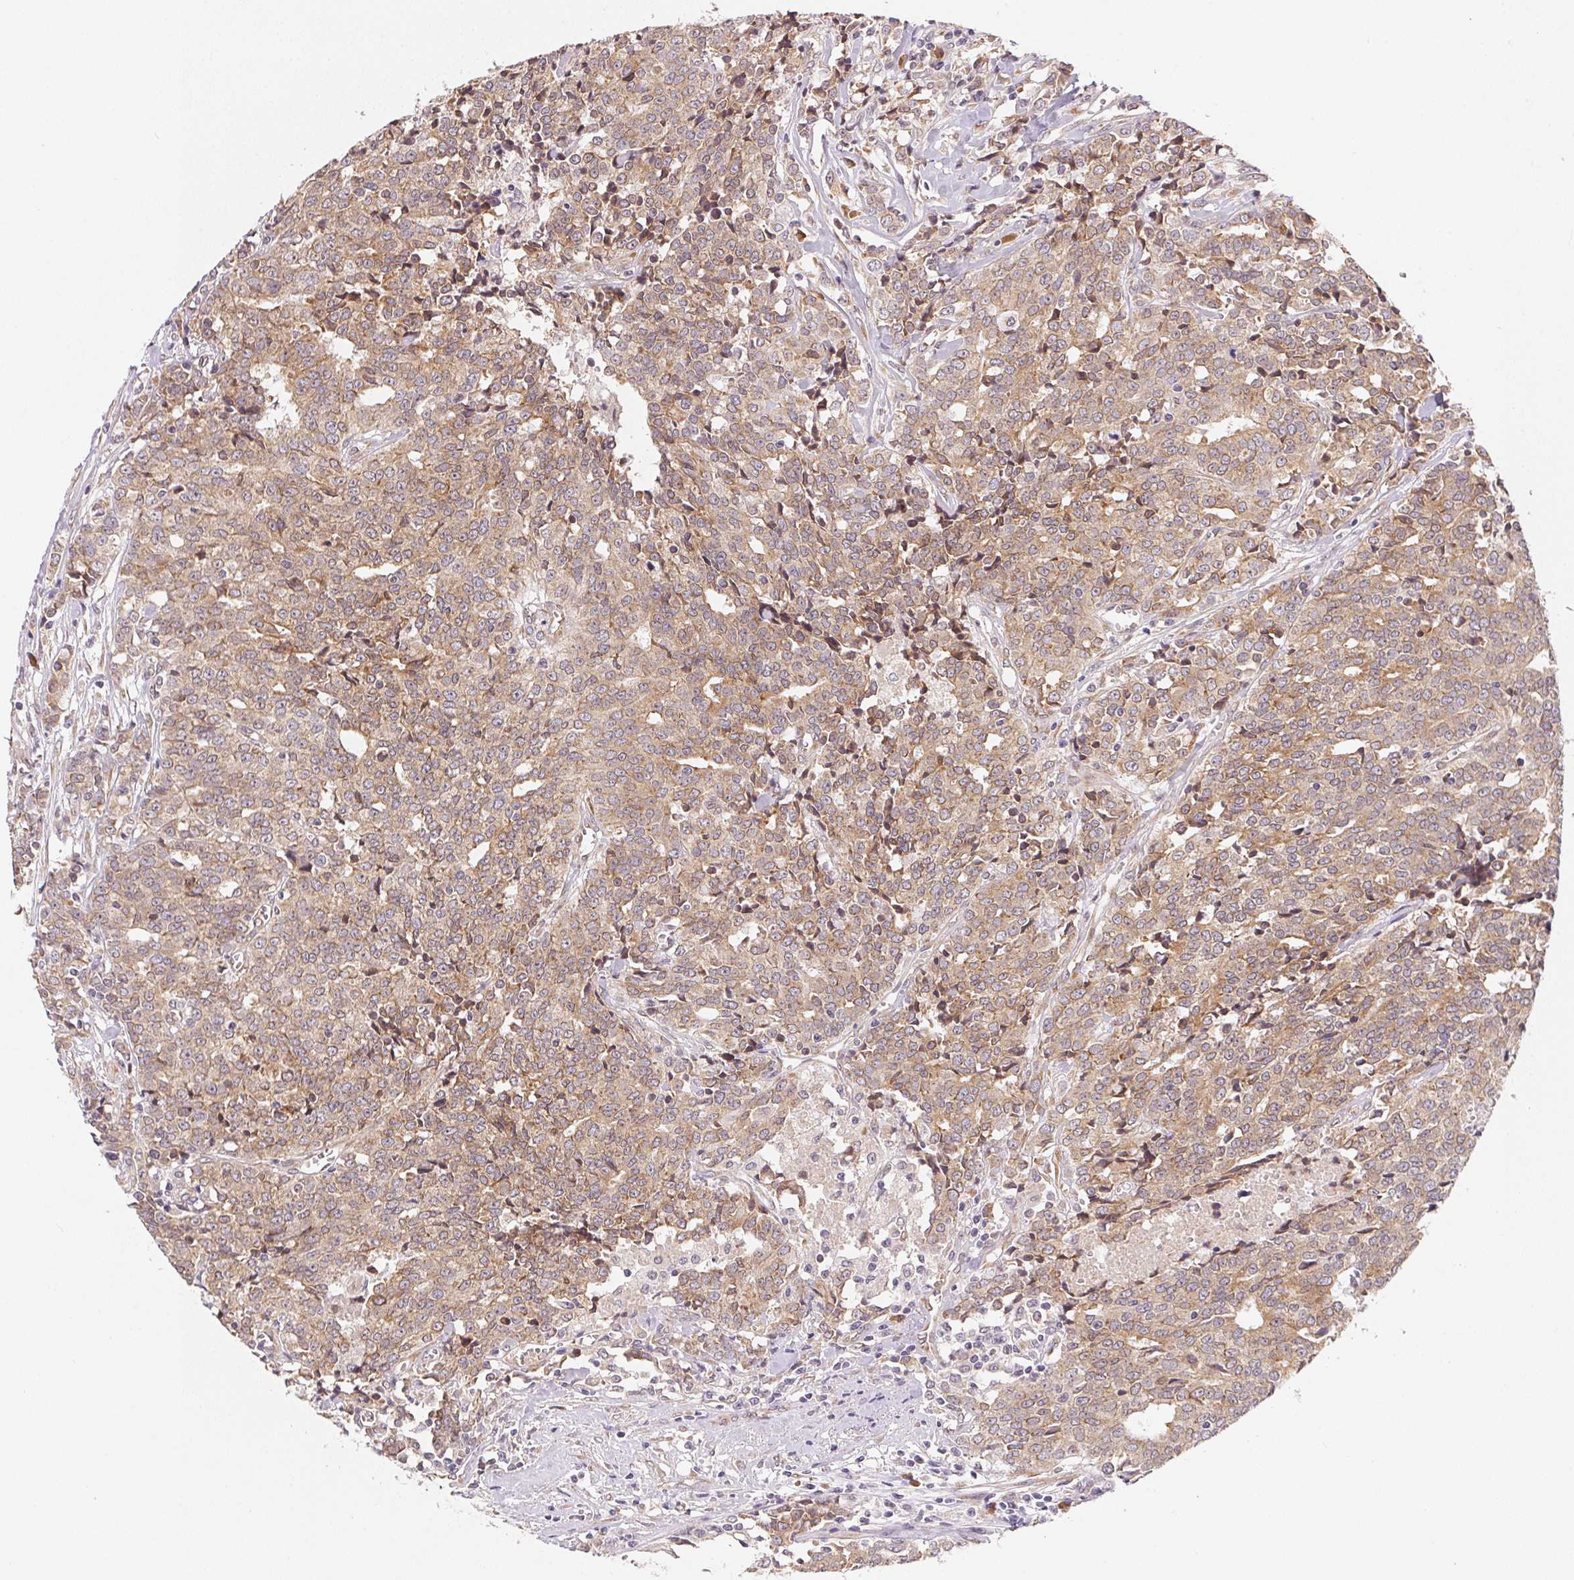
{"staining": {"intensity": "weak", "quantity": ">75%", "location": "cytoplasmic/membranous"}, "tissue": "prostate cancer", "cell_type": "Tumor cells", "image_type": "cancer", "snomed": [{"axis": "morphology", "description": "Adenocarcinoma, High grade"}, {"axis": "topography", "description": "Prostate and seminal vesicle, NOS"}], "caption": "Immunohistochemistry (DAB (3,3'-diaminobenzidine)) staining of human adenocarcinoma (high-grade) (prostate) displays weak cytoplasmic/membranous protein positivity in about >75% of tumor cells. Nuclei are stained in blue.", "gene": "EI24", "patient": {"sex": "male", "age": 60}}